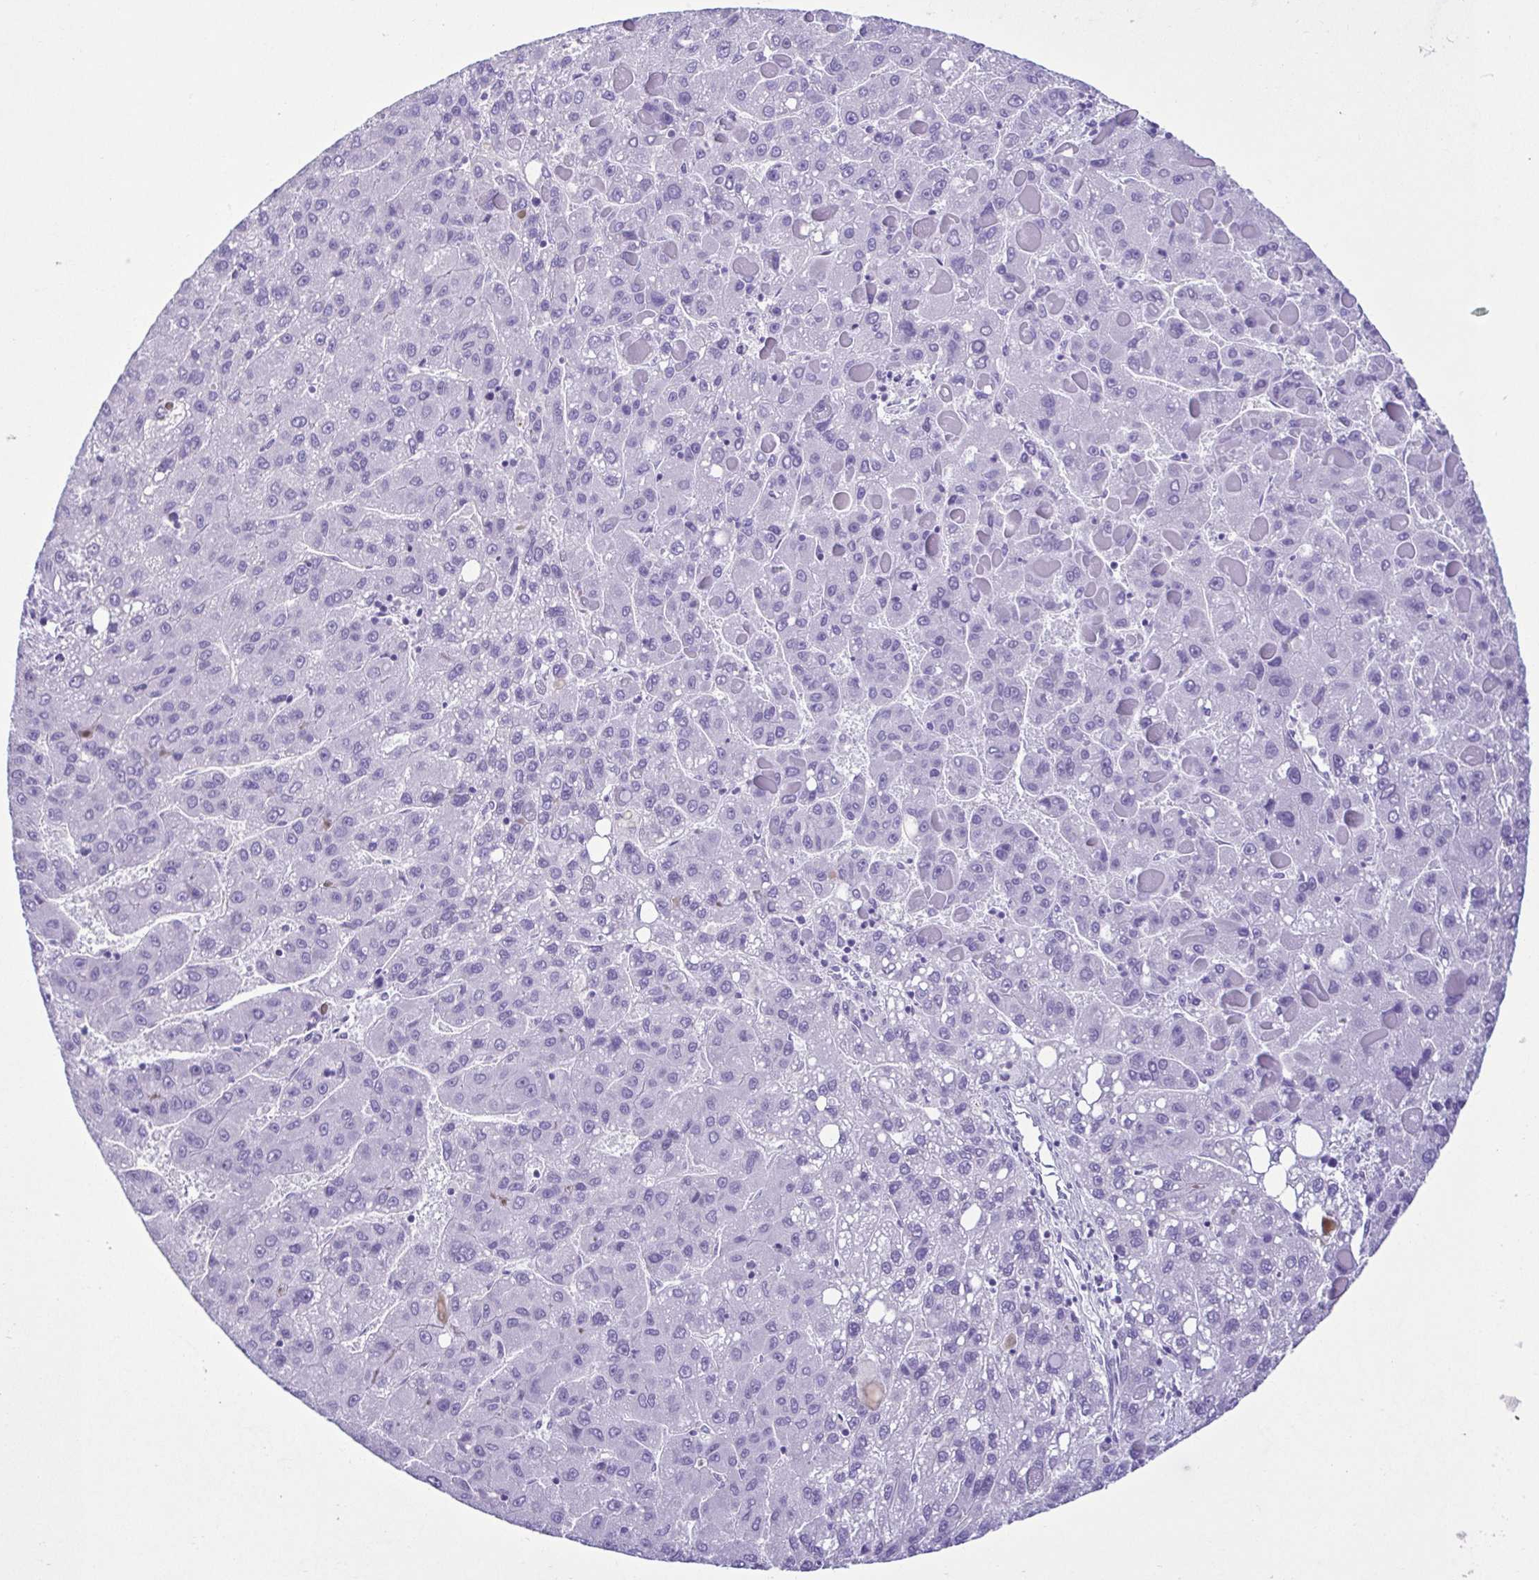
{"staining": {"intensity": "negative", "quantity": "none", "location": "none"}, "tissue": "liver cancer", "cell_type": "Tumor cells", "image_type": "cancer", "snomed": [{"axis": "morphology", "description": "Carcinoma, Hepatocellular, NOS"}, {"axis": "topography", "description": "Liver"}], "caption": "An IHC histopathology image of liver hepatocellular carcinoma is shown. There is no staining in tumor cells of liver hepatocellular carcinoma.", "gene": "CBY2", "patient": {"sex": "female", "age": 82}}